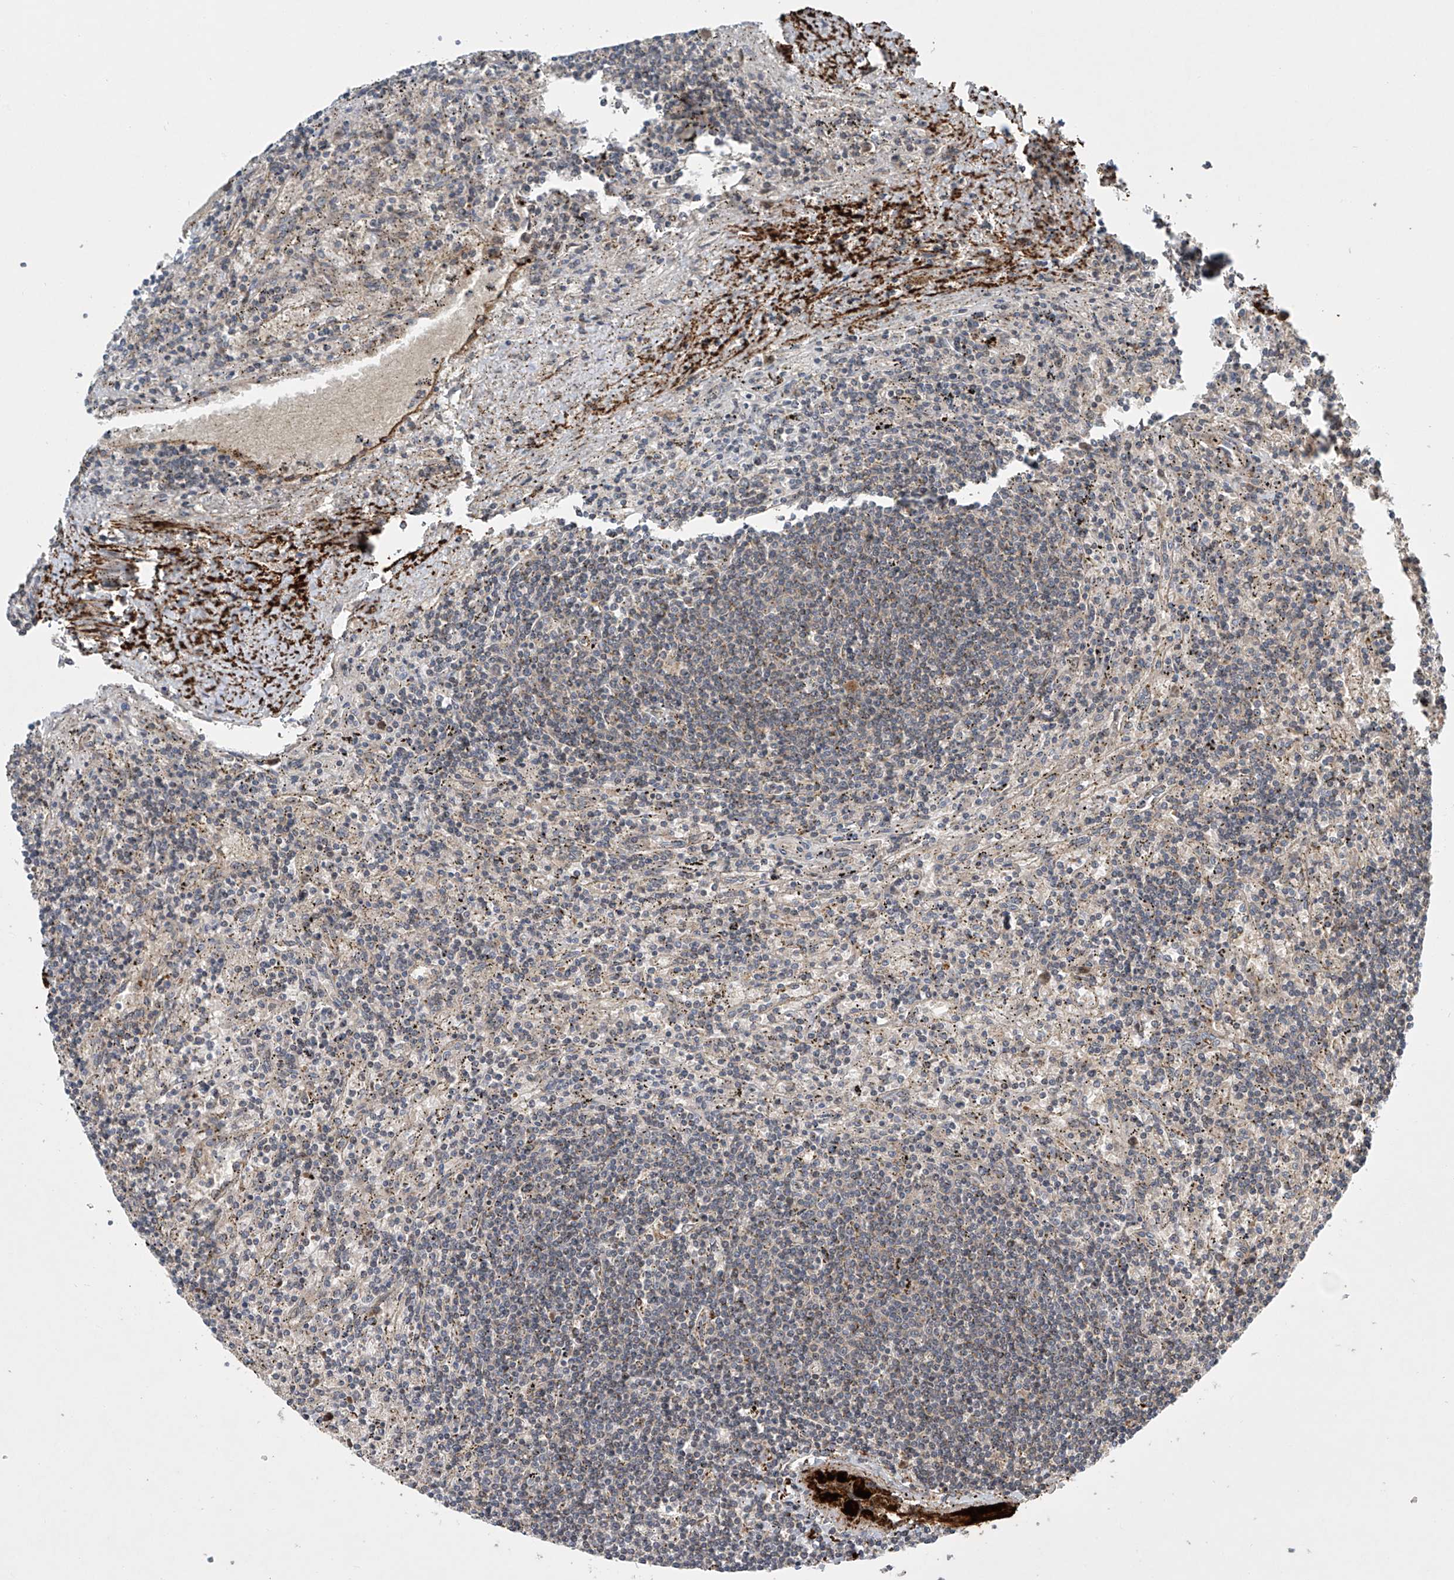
{"staining": {"intensity": "negative", "quantity": "none", "location": "none"}, "tissue": "lymphoma", "cell_type": "Tumor cells", "image_type": "cancer", "snomed": [{"axis": "morphology", "description": "Malignant lymphoma, non-Hodgkin's type, Low grade"}, {"axis": "topography", "description": "Spleen"}], "caption": "Tumor cells show no significant protein expression in malignant lymphoma, non-Hodgkin's type (low-grade).", "gene": "TJAP1", "patient": {"sex": "male", "age": 76}}